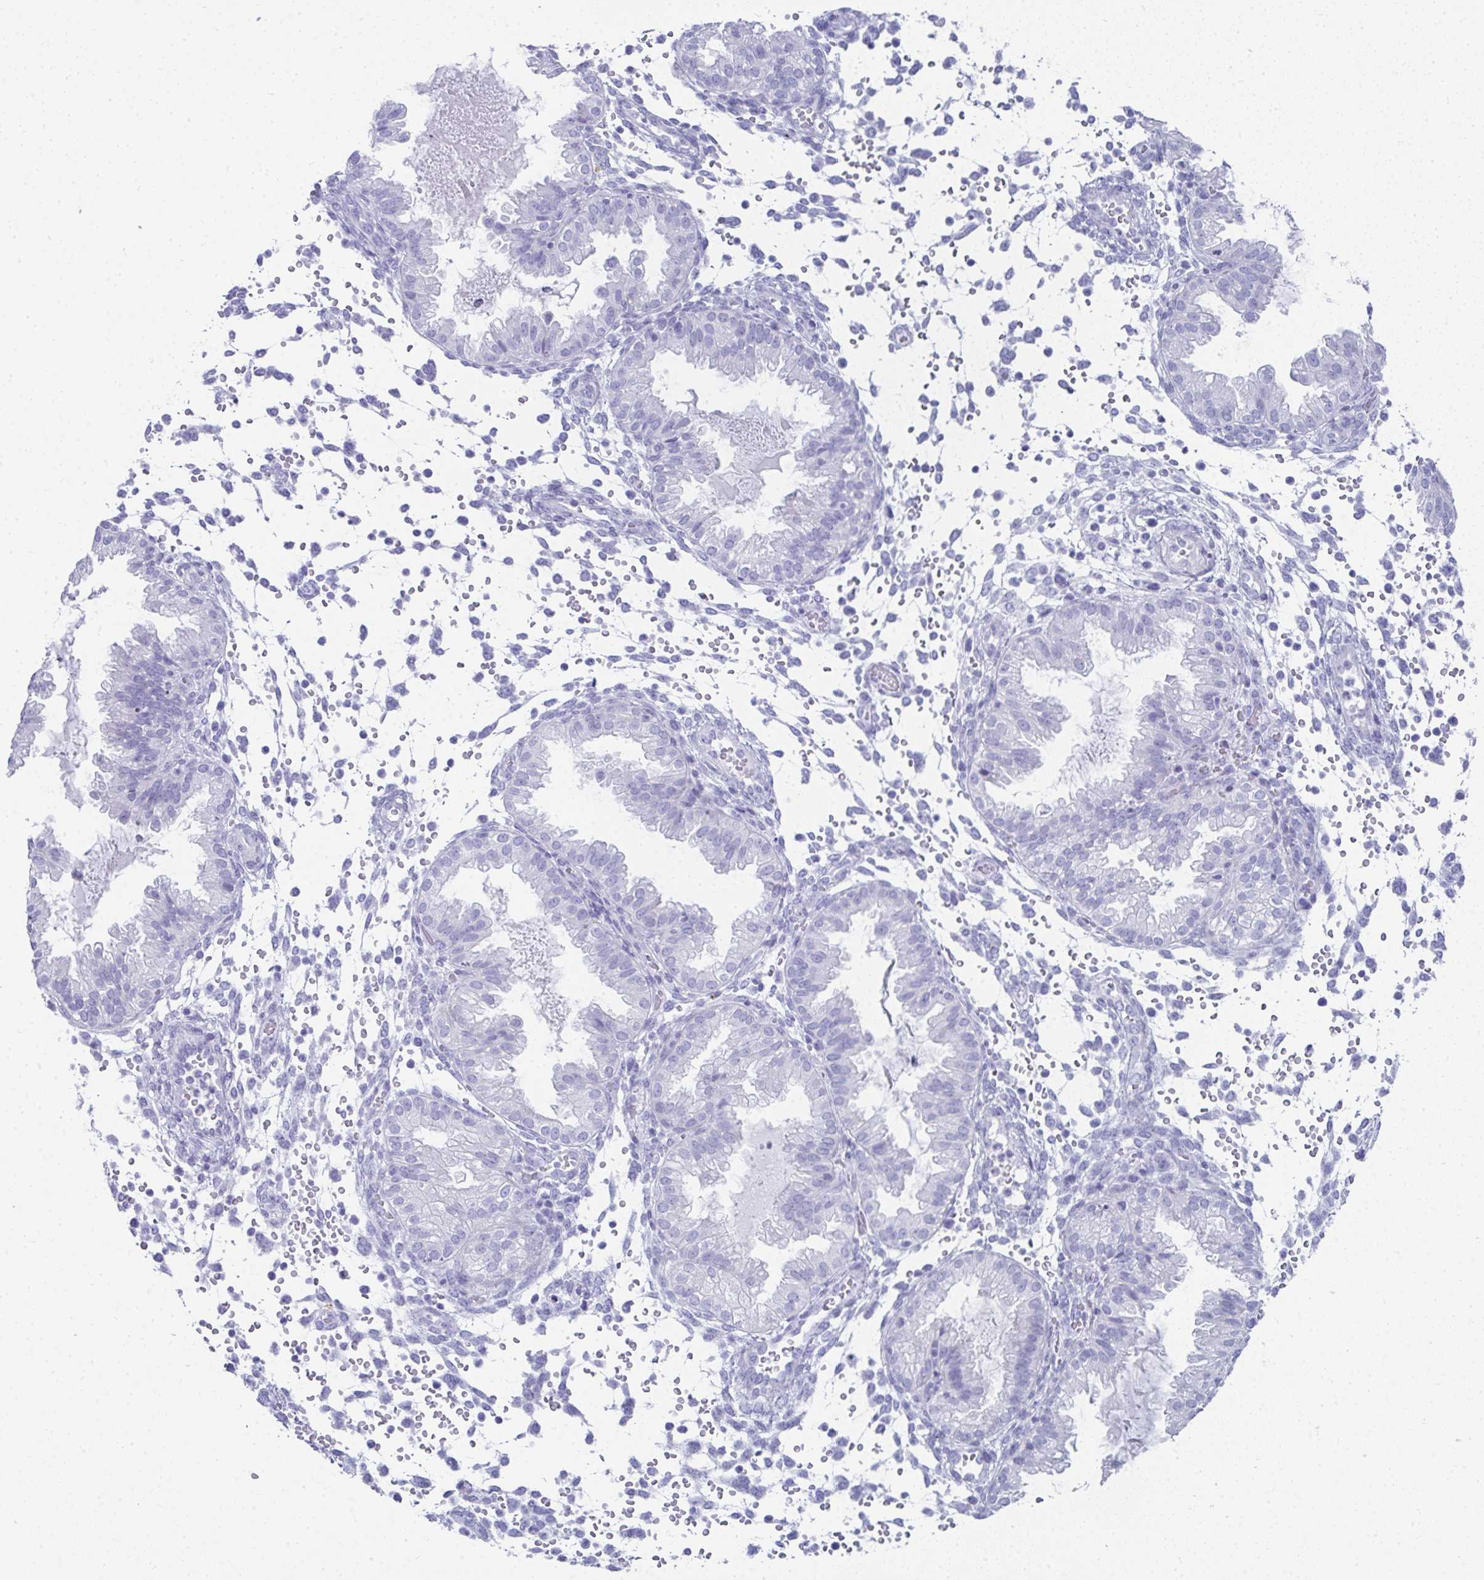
{"staining": {"intensity": "negative", "quantity": "none", "location": "none"}, "tissue": "endometrium", "cell_type": "Cells in endometrial stroma", "image_type": "normal", "snomed": [{"axis": "morphology", "description": "Normal tissue, NOS"}, {"axis": "topography", "description": "Endometrium"}], "caption": "Benign endometrium was stained to show a protein in brown. There is no significant staining in cells in endometrial stroma.", "gene": "SYCP1", "patient": {"sex": "female", "age": 33}}